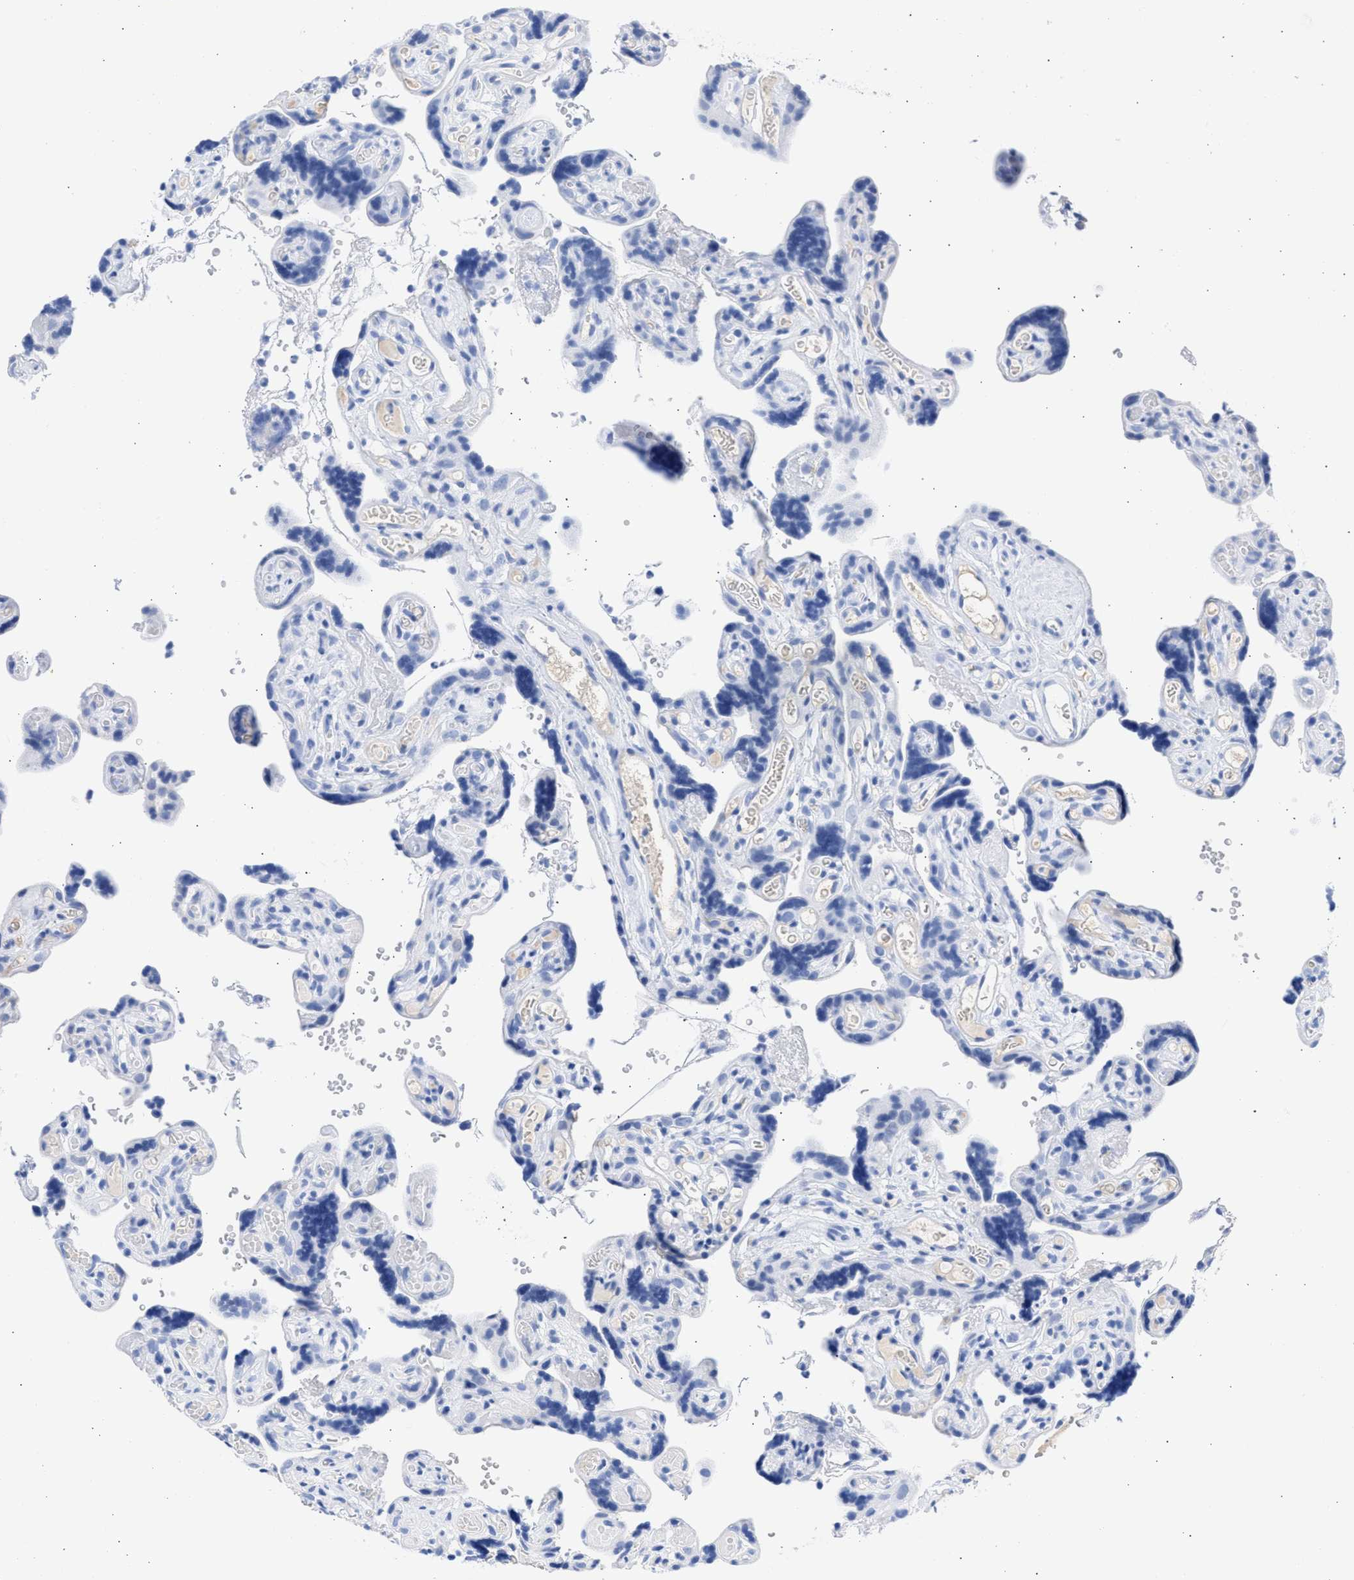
{"staining": {"intensity": "negative", "quantity": "none", "location": "none"}, "tissue": "placenta", "cell_type": "Decidual cells", "image_type": "normal", "snomed": [{"axis": "morphology", "description": "Normal tissue, NOS"}, {"axis": "topography", "description": "Placenta"}], "caption": "This photomicrograph is of unremarkable placenta stained with immunohistochemistry to label a protein in brown with the nuclei are counter-stained blue. There is no staining in decidual cells. Nuclei are stained in blue.", "gene": "RSPH1", "patient": {"sex": "female", "age": 30}}